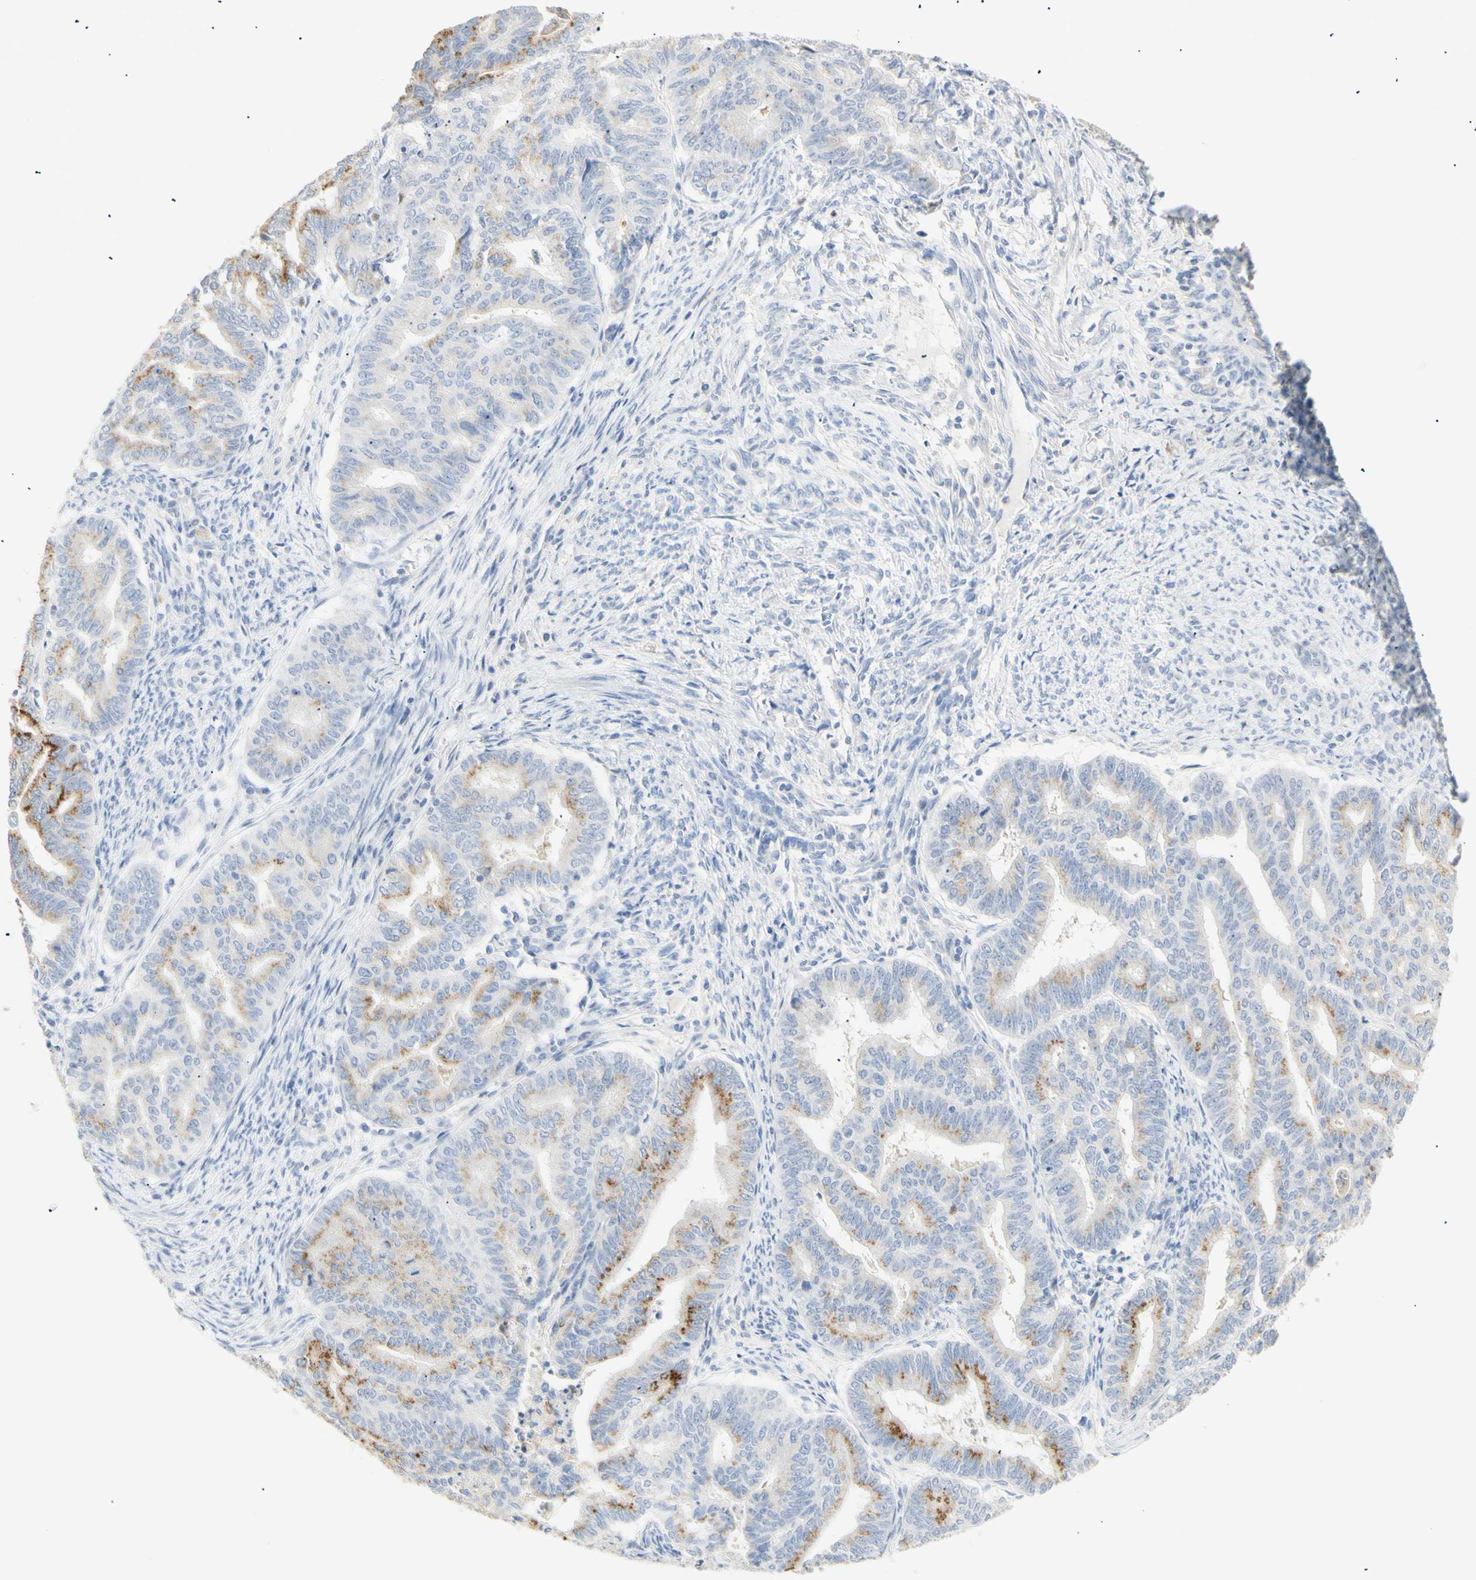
{"staining": {"intensity": "strong", "quantity": "25%-75%", "location": "cytoplasmic/membranous"}, "tissue": "endometrial cancer", "cell_type": "Tumor cells", "image_type": "cancer", "snomed": [{"axis": "morphology", "description": "Adenocarcinoma, NOS"}, {"axis": "topography", "description": "Endometrium"}], "caption": "Protein expression analysis of adenocarcinoma (endometrial) exhibits strong cytoplasmic/membranous staining in about 25%-75% of tumor cells.", "gene": "B4GALNT3", "patient": {"sex": "female", "age": 79}}